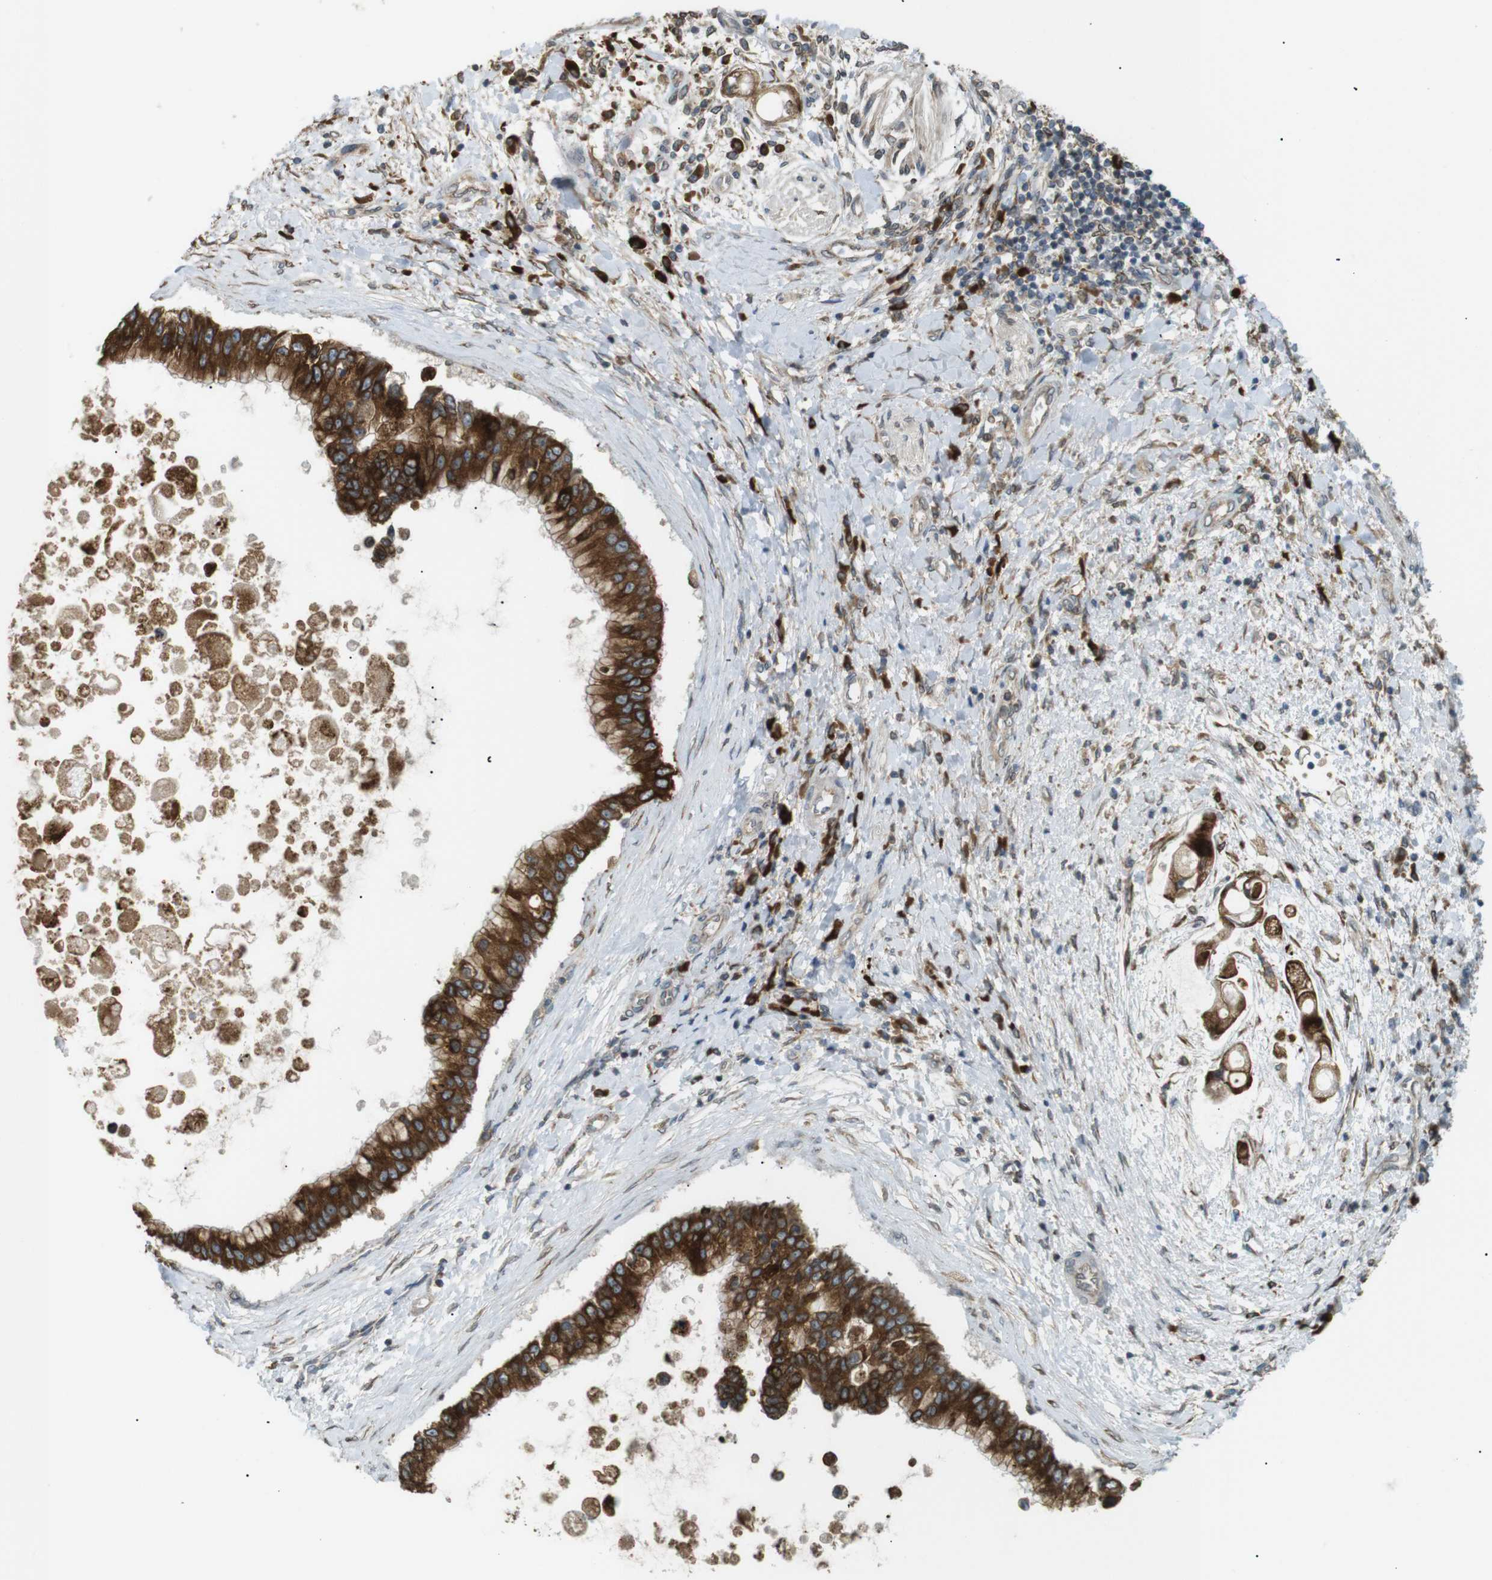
{"staining": {"intensity": "strong", "quantity": ">75%", "location": "cytoplasmic/membranous"}, "tissue": "liver cancer", "cell_type": "Tumor cells", "image_type": "cancer", "snomed": [{"axis": "morphology", "description": "Cholangiocarcinoma"}, {"axis": "topography", "description": "Liver"}], "caption": "Protein analysis of cholangiocarcinoma (liver) tissue shows strong cytoplasmic/membranous expression in about >75% of tumor cells.", "gene": "TMED4", "patient": {"sex": "male", "age": 50}}